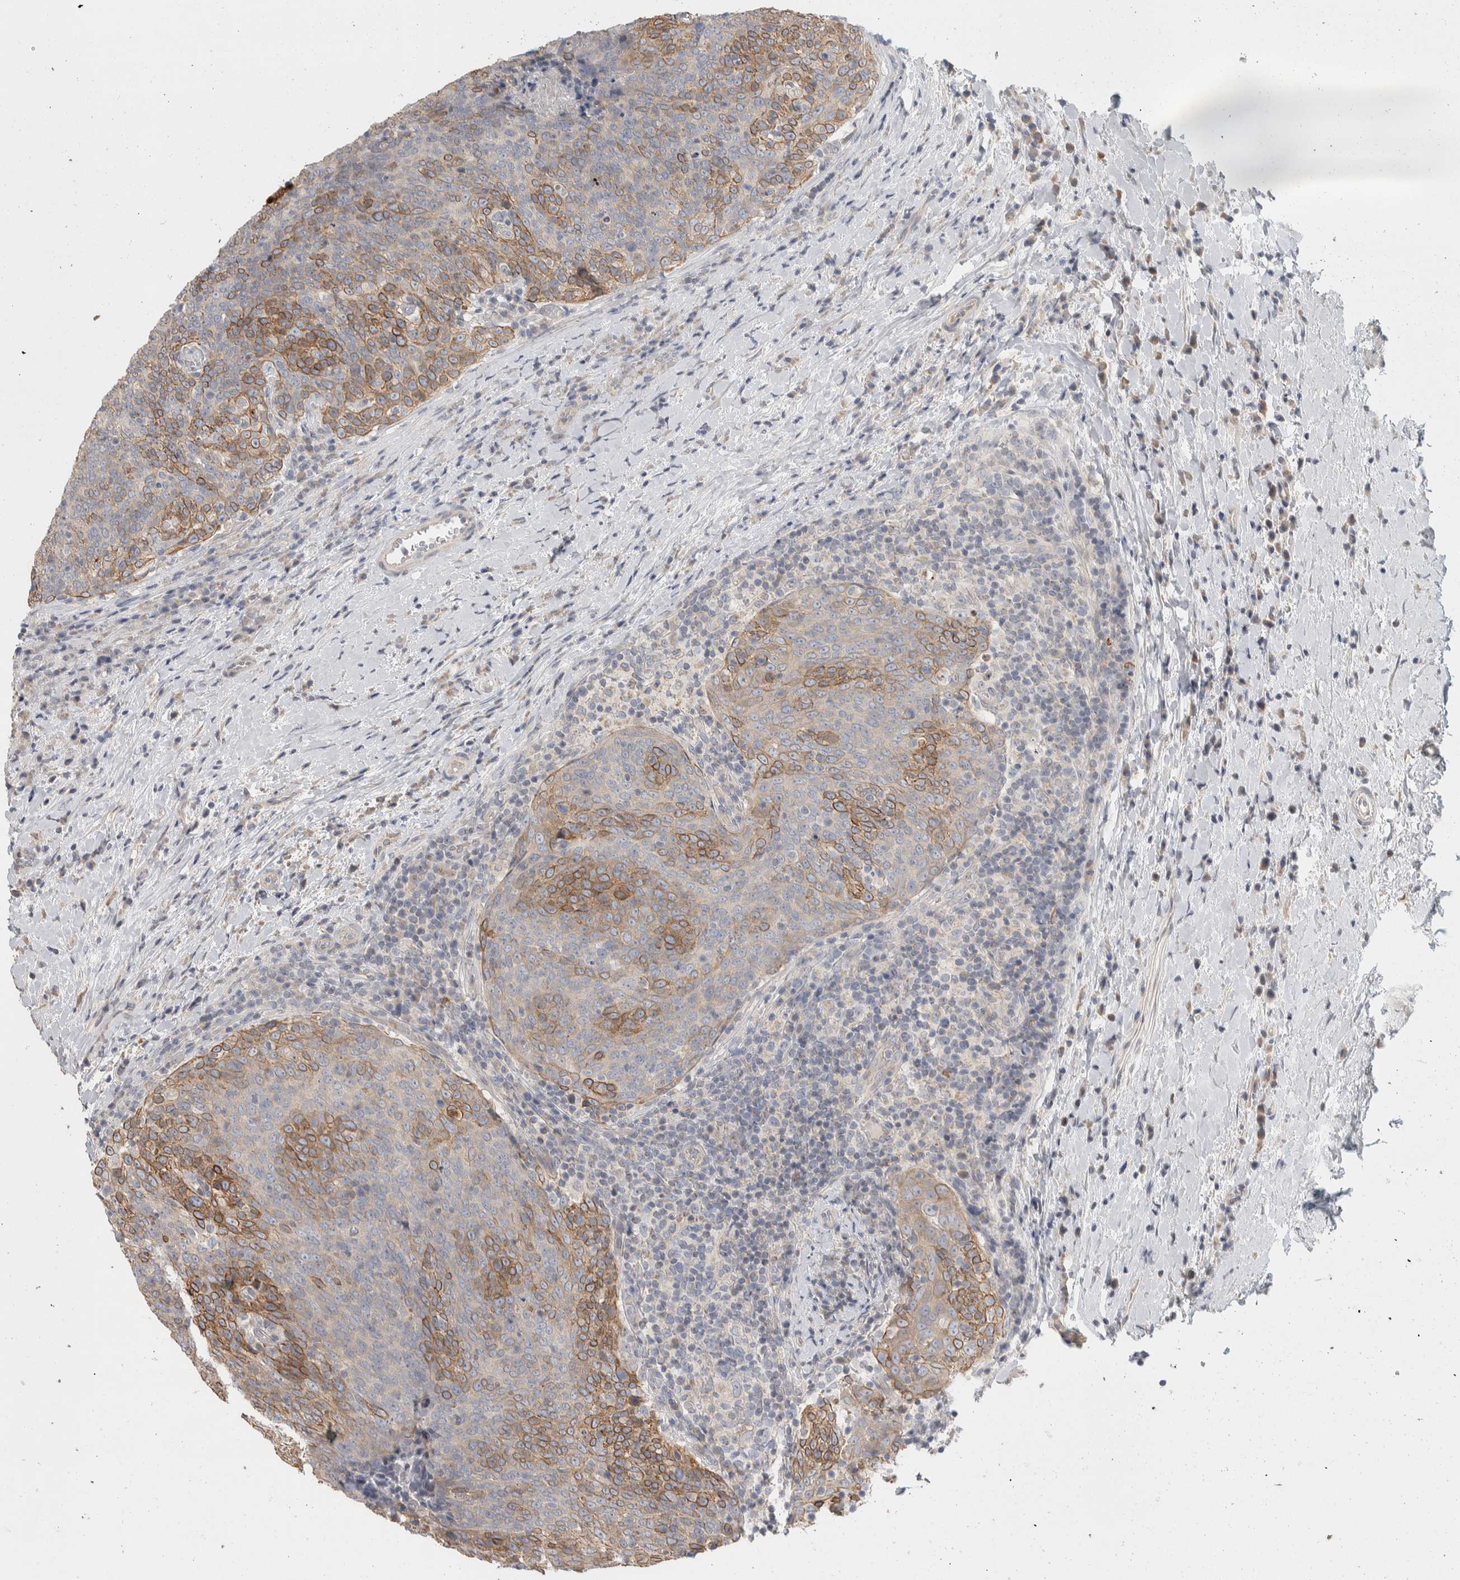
{"staining": {"intensity": "moderate", "quantity": "25%-75%", "location": "cytoplasmic/membranous"}, "tissue": "head and neck cancer", "cell_type": "Tumor cells", "image_type": "cancer", "snomed": [{"axis": "morphology", "description": "Squamous cell carcinoma, NOS"}, {"axis": "morphology", "description": "Squamous cell carcinoma, metastatic, NOS"}, {"axis": "topography", "description": "Lymph node"}, {"axis": "topography", "description": "Head-Neck"}], "caption": "Protein positivity by IHC exhibits moderate cytoplasmic/membranous staining in about 25%-75% of tumor cells in head and neck cancer (metastatic squamous cell carcinoma).", "gene": "DCXR", "patient": {"sex": "male", "age": 62}}